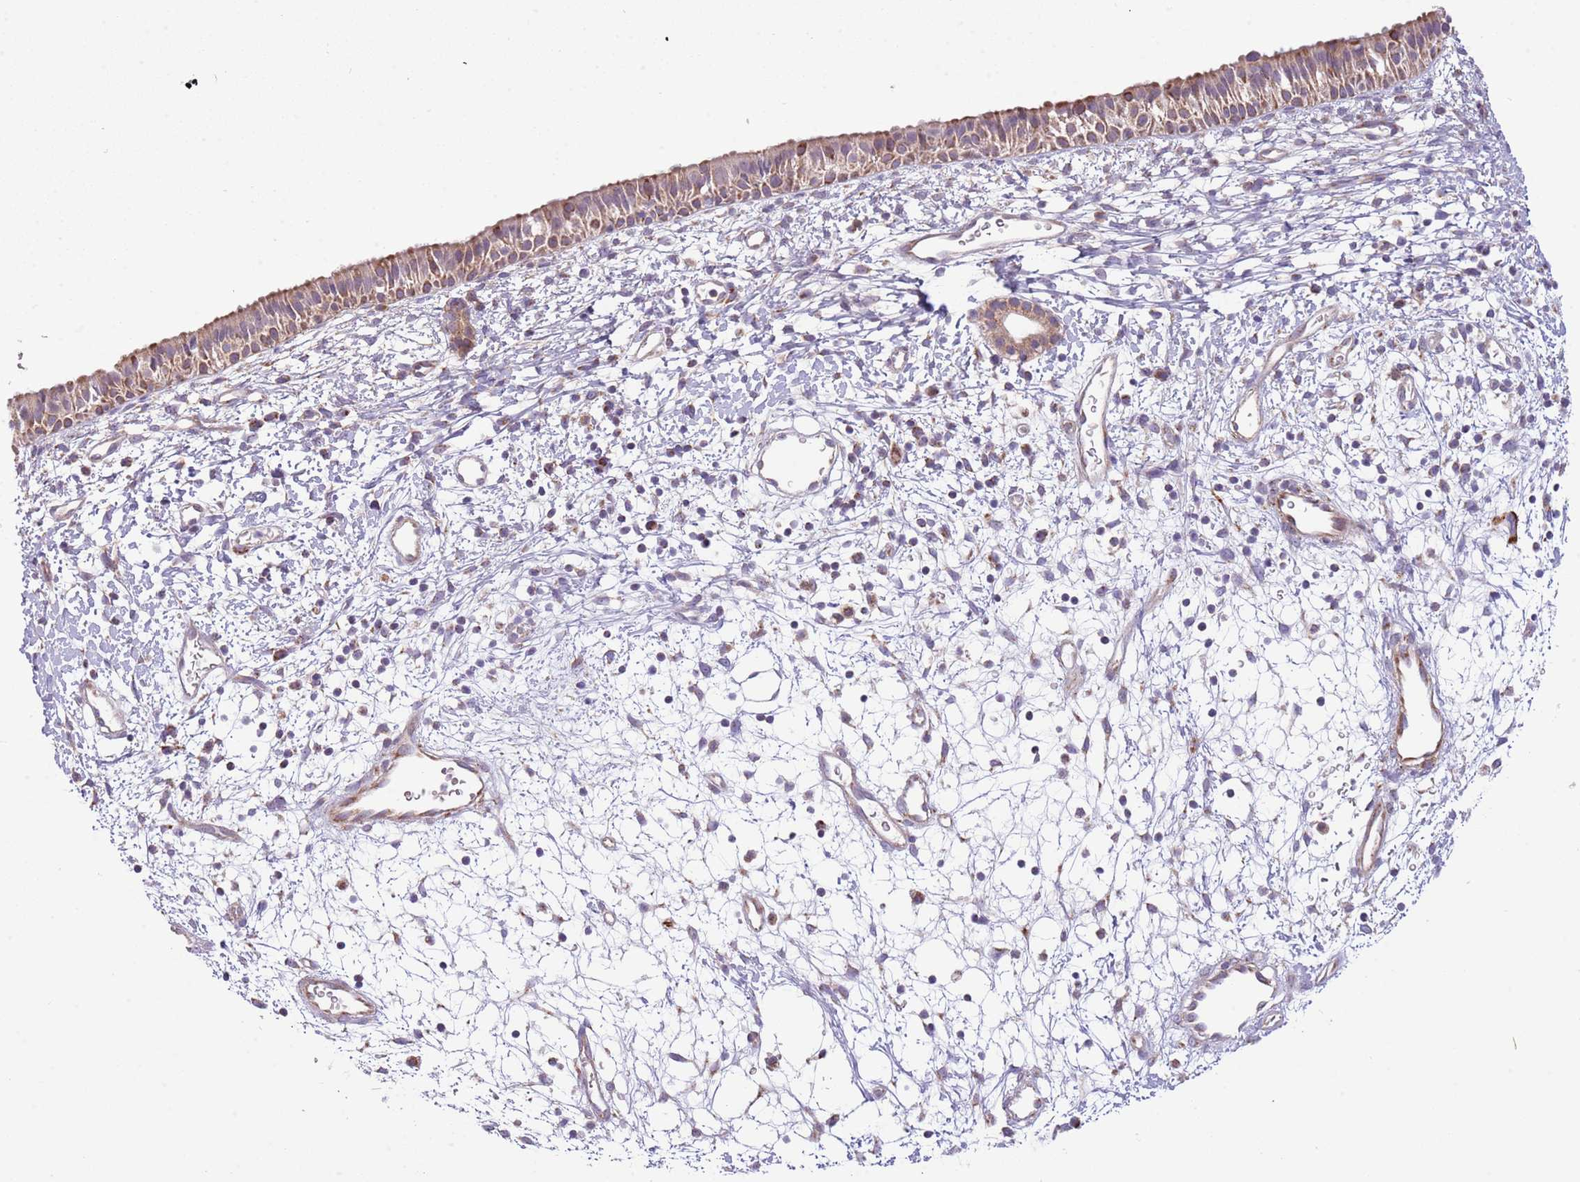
{"staining": {"intensity": "moderate", "quantity": ">75%", "location": "cytoplasmic/membranous"}, "tissue": "nasopharynx", "cell_type": "Respiratory epithelial cells", "image_type": "normal", "snomed": [{"axis": "morphology", "description": "Normal tissue, NOS"}, {"axis": "topography", "description": "Nasopharynx"}], "caption": "Protein analysis of unremarkable nasopharynx reveals moderate cytoplasmic/membranous staining in approximately >75% of respiratory epithelial cells. Using DAB (3,3'-diaminobenzidine) (brown) and hematoxylin (blue) stains, captured at high magnification using brightfield microscopy.", "gene": "LHX6", "patient": {"sex": "male", "age": 22}}